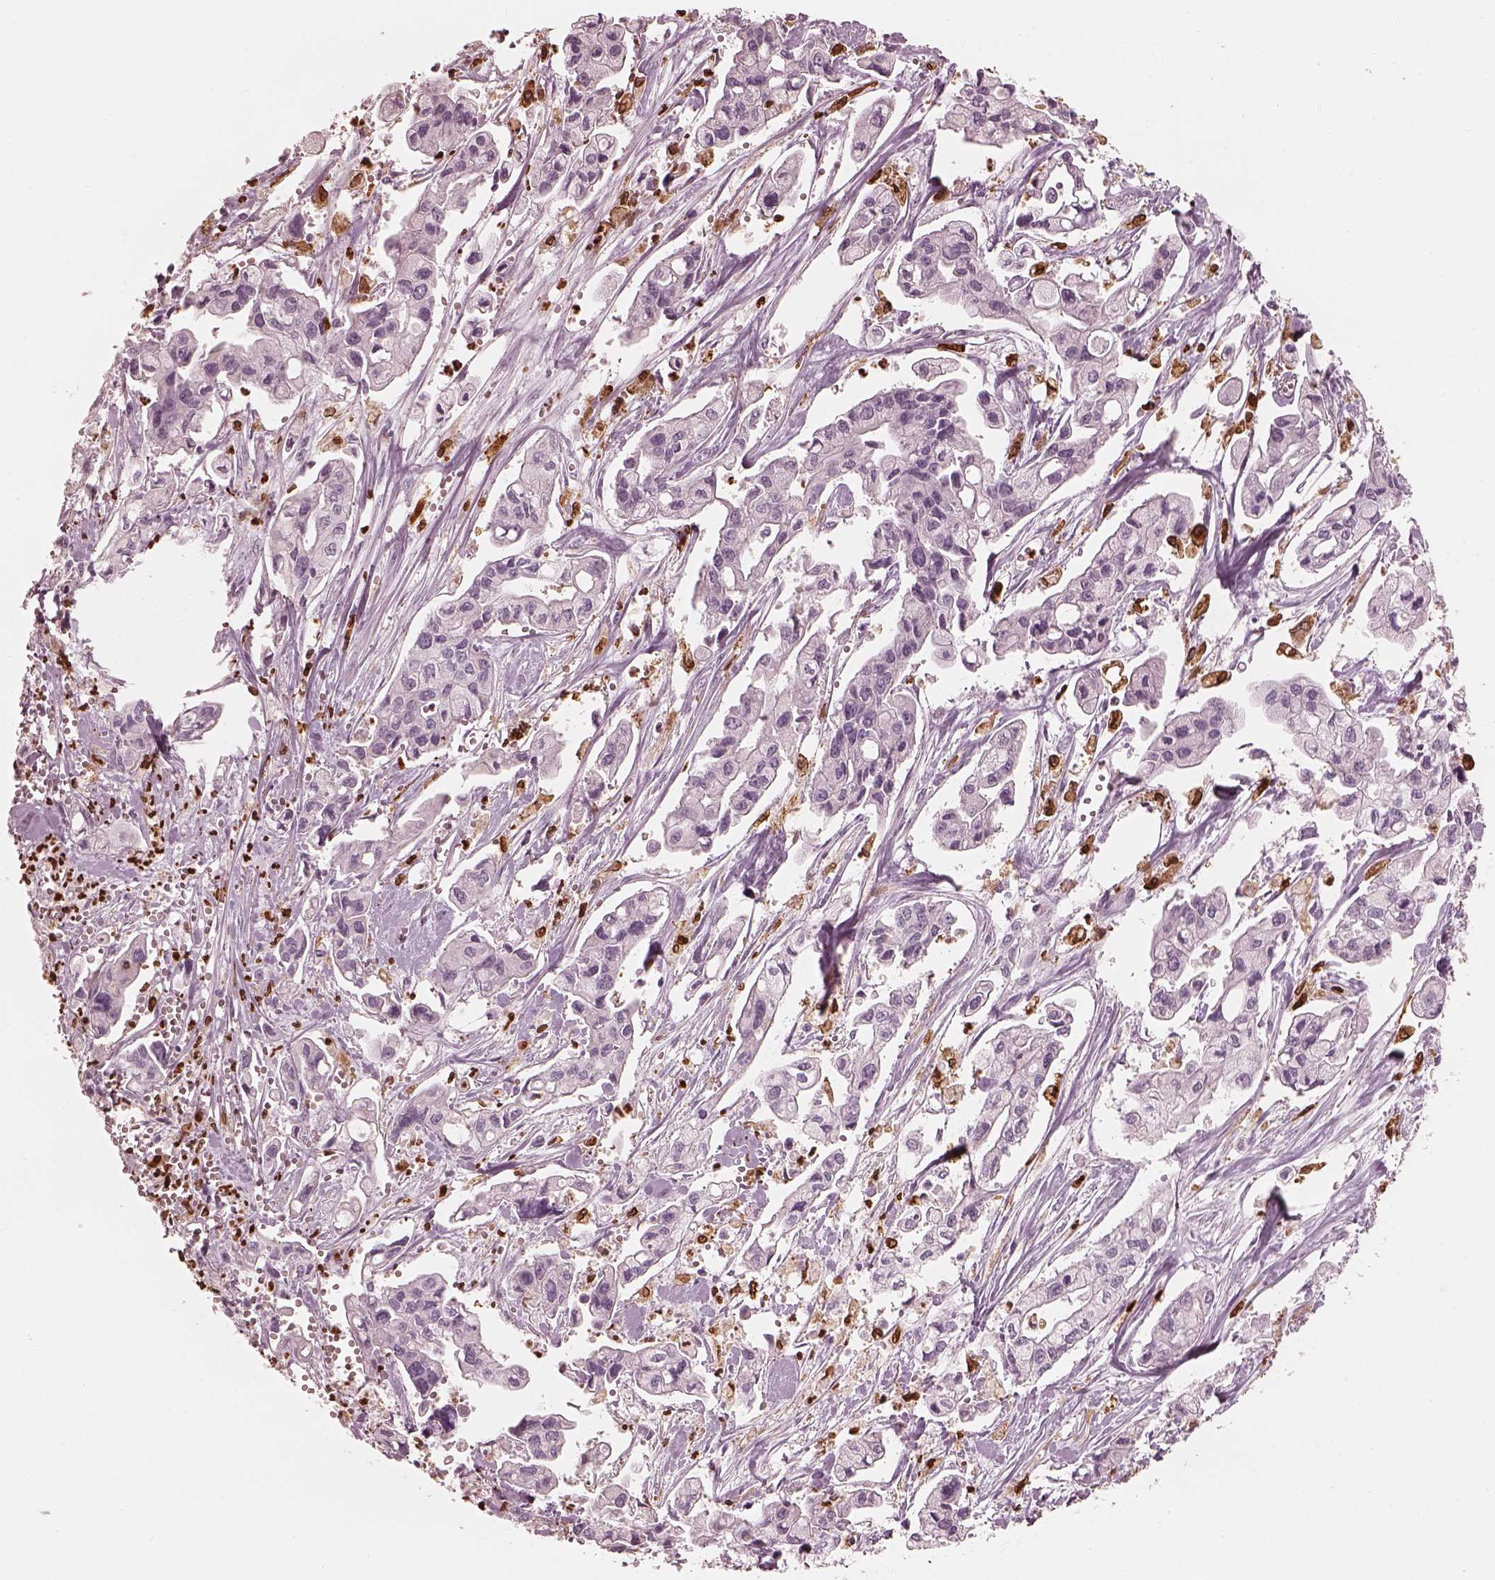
{"staining": {"intensity": "negative", "quantity": "none", "location": "none"}, "tissue": "pancreatic cancer", "cell_type": "Tumor cells", "image_type": "cancer", "snomed": [{"axis": "morphology", "description": "Adenocarcinoma, NOS"}, {"axis": "topography", "description": "Pancreas"}], "caption": "Micrograph shows no significant protein staining in tumor cells of adenocarcinoma (pancreatic).", "gene": "ALOX5", "patient": {"sex": "male", "age": 70}}